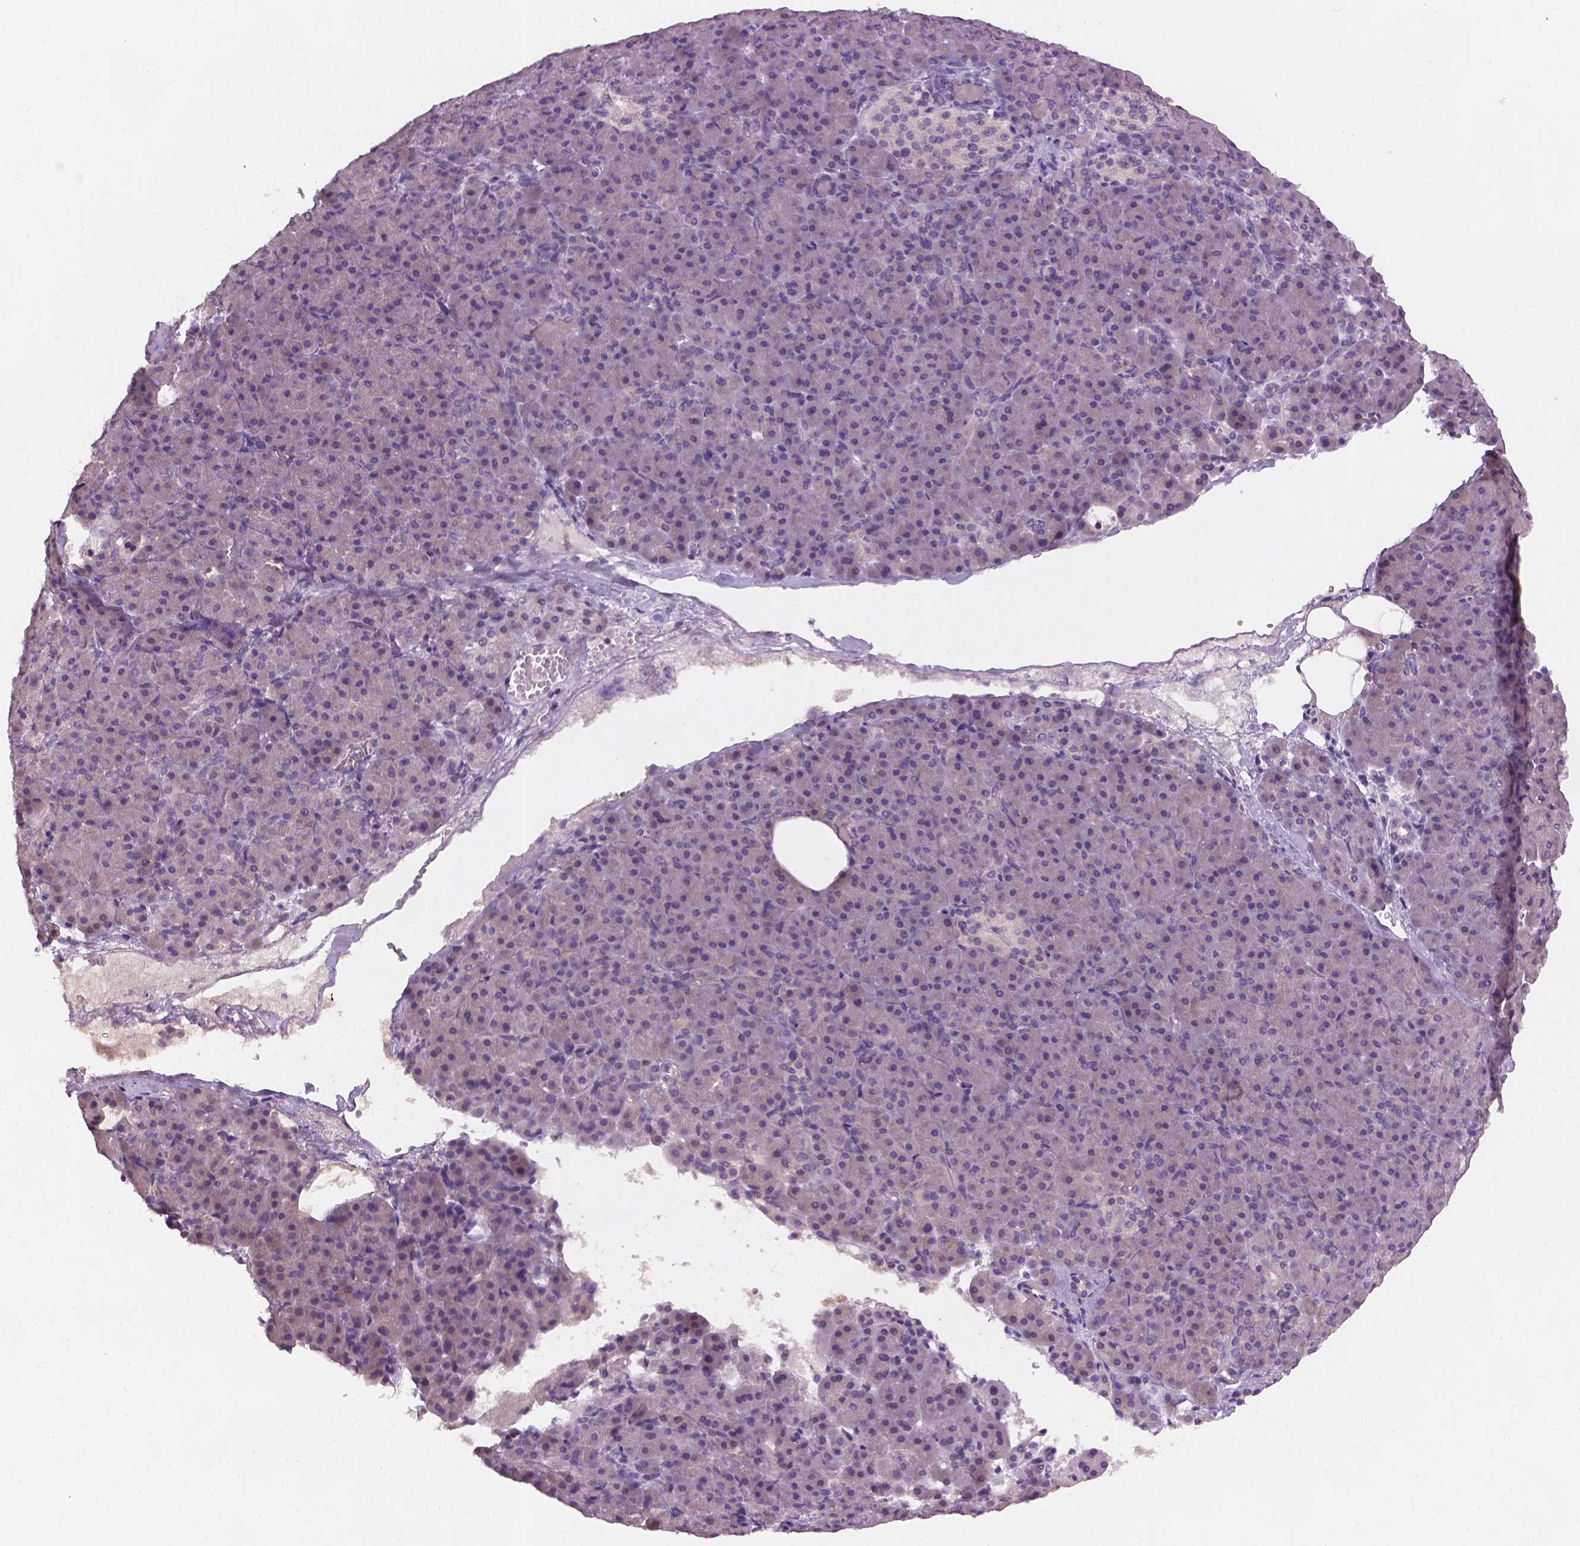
{"staining": {"intensity": "negative", "quantity": "none", "location": "none"}, "tissue": "pancreas", "cell_type": "Exocrine glandular cells", "image_type": "normal", "snomed": [{"axis": "morphology", "description": "Normal tissue, NOS"}, {"axis": "topography", "description": "Pancreas"}], "caption": "High power microscopy photomicrograph of an immunohistochemistry histopathology image of benign pancreas, revealing no significant staining in exocrine glandular cells.", "gene": "KRT17", "patient": {"sex": "female", "age": 74}}